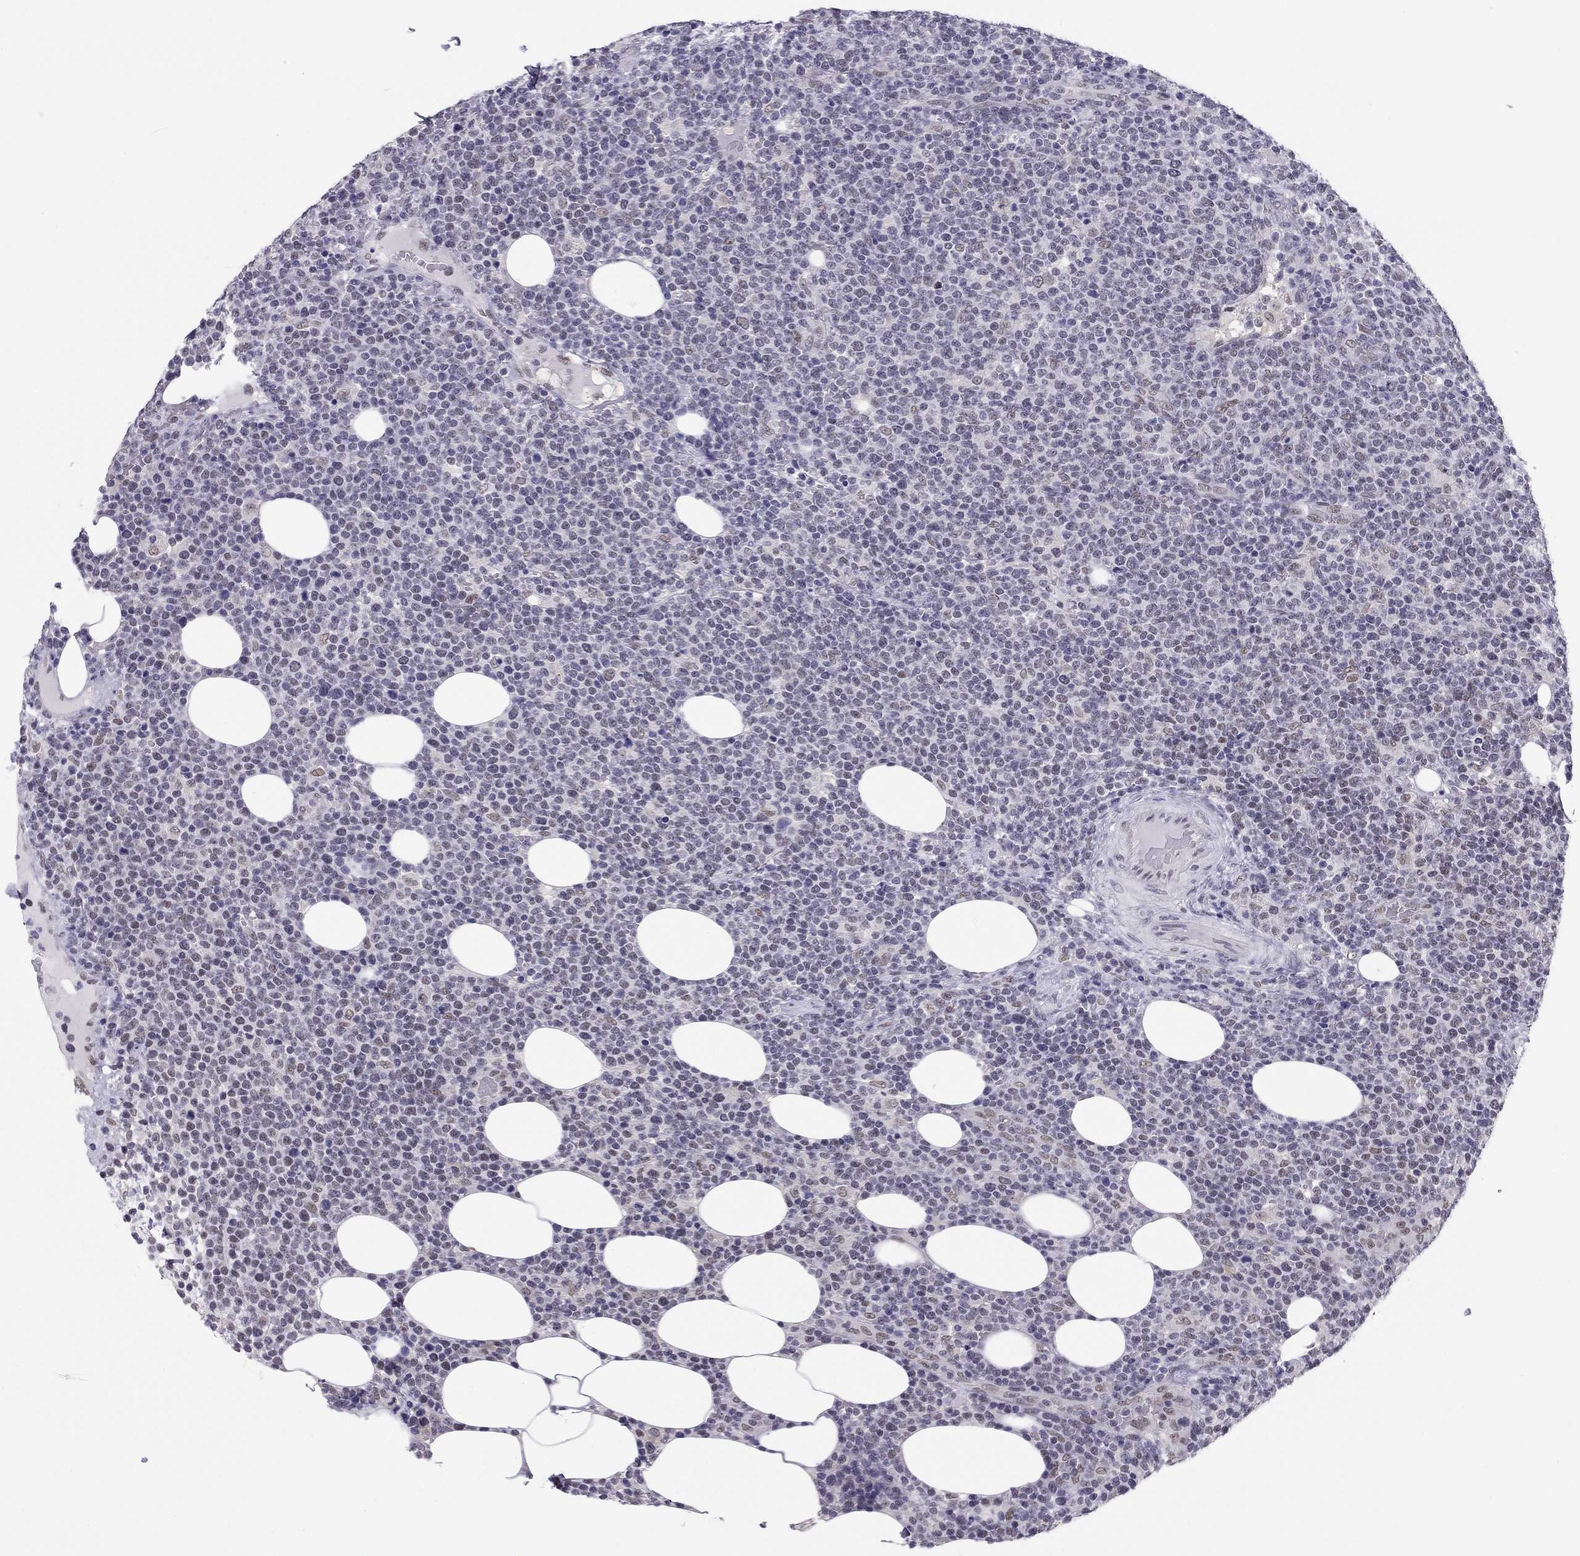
{"staining": {"intensity": "negative", "quantity": "none", "location": "none"}, "tissue": "lymphoma", "cell_type": "Tumor cells", "image_type": "cancer", "snomed": [{"axis": "morphology", "description": "Malignant lymphoma, non-Hodgkin's type, High grade"}, {"axis": "topography", "description": "Lymph node"}], "caption": "This is an IHC micrograph of lymphoma. There is no positivity in tumor cells.", "gene": "DOT1L", "patient": {"sex": "male", "age": 61}}